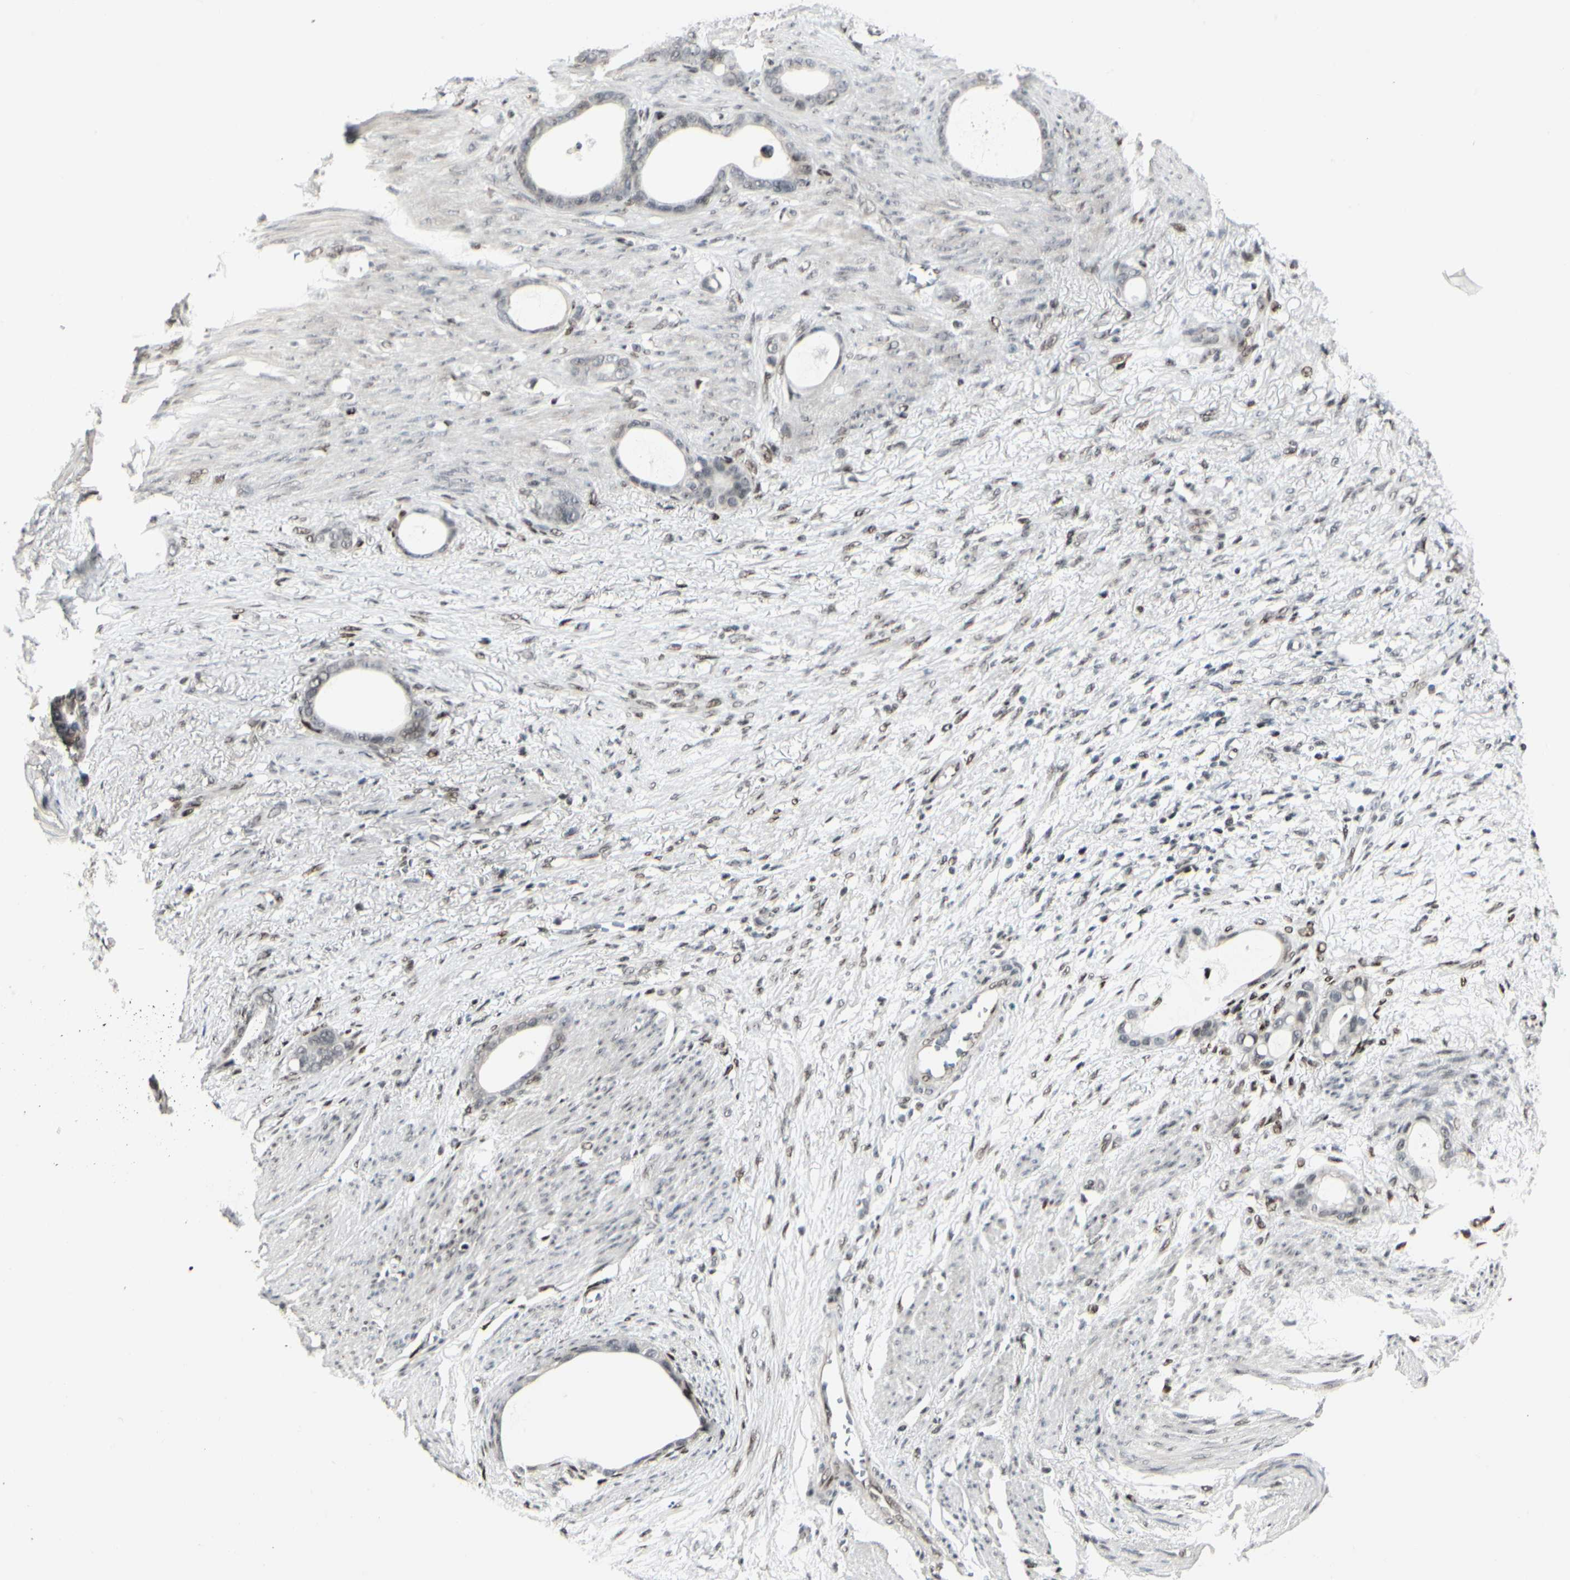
{"staining": {"intensity": "moderate", "quantity": "<25%", "location": "nuclear"}, "tissue": "stomach cancer", "cell_type": "Tumor cells", "image_type": "cancer", "snomed": [{"axis": "morphology", "description": "Adenocarcinoma, NOS"}, {"axis": "topography", "description": "Stomach"}], "caption": "High-magnification brightfield microscopy of stomach cancer stained with DAB (3,3'-diaminobenzidine) (brown) and counterstained with hematoxylin (blue). tumor cells exhibit moderate nuclear expression is appreciated in about<25% of cells.", "gene": "FOXJ2", "patient": {"sex": "female", "age": 75}}